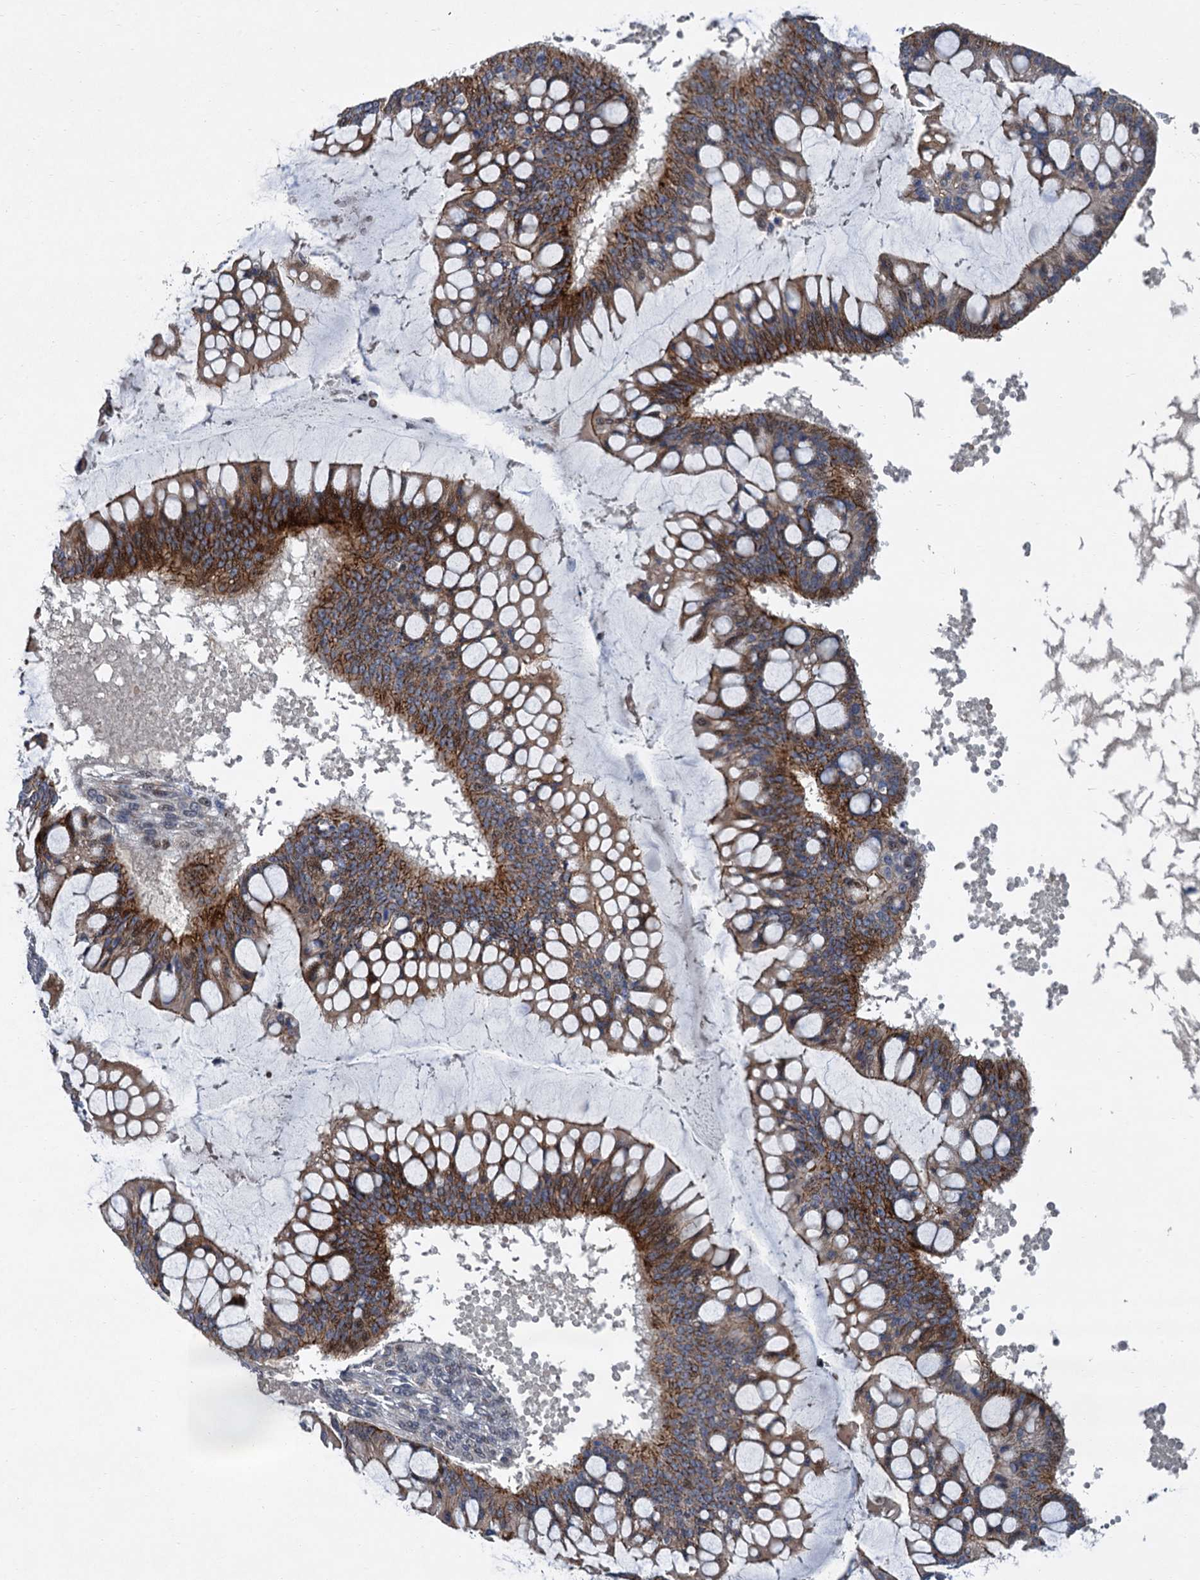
{"staining": {"intensity": "moderate", "quantity": ">75%", "location": "cytoplasmic/membranous"}, "tissue": "ovarian cancer", "cell_type": "Tumor cells", "image_type": "cancer", "snomed": [{"axis": "morphology", "description": "Cystadenocarcinoma, mucinous, NOS"}, {"axis": "topography", "description": "Ovary"}], "caption": "Ovarian cancer tissue exhibits moderate cytoplasmic/membranous staining in about >75% of tumor cells, visualized by immunohistochemistry.", "gene": "TRAF7", "patient": {"sex": "female", "age": 73}}